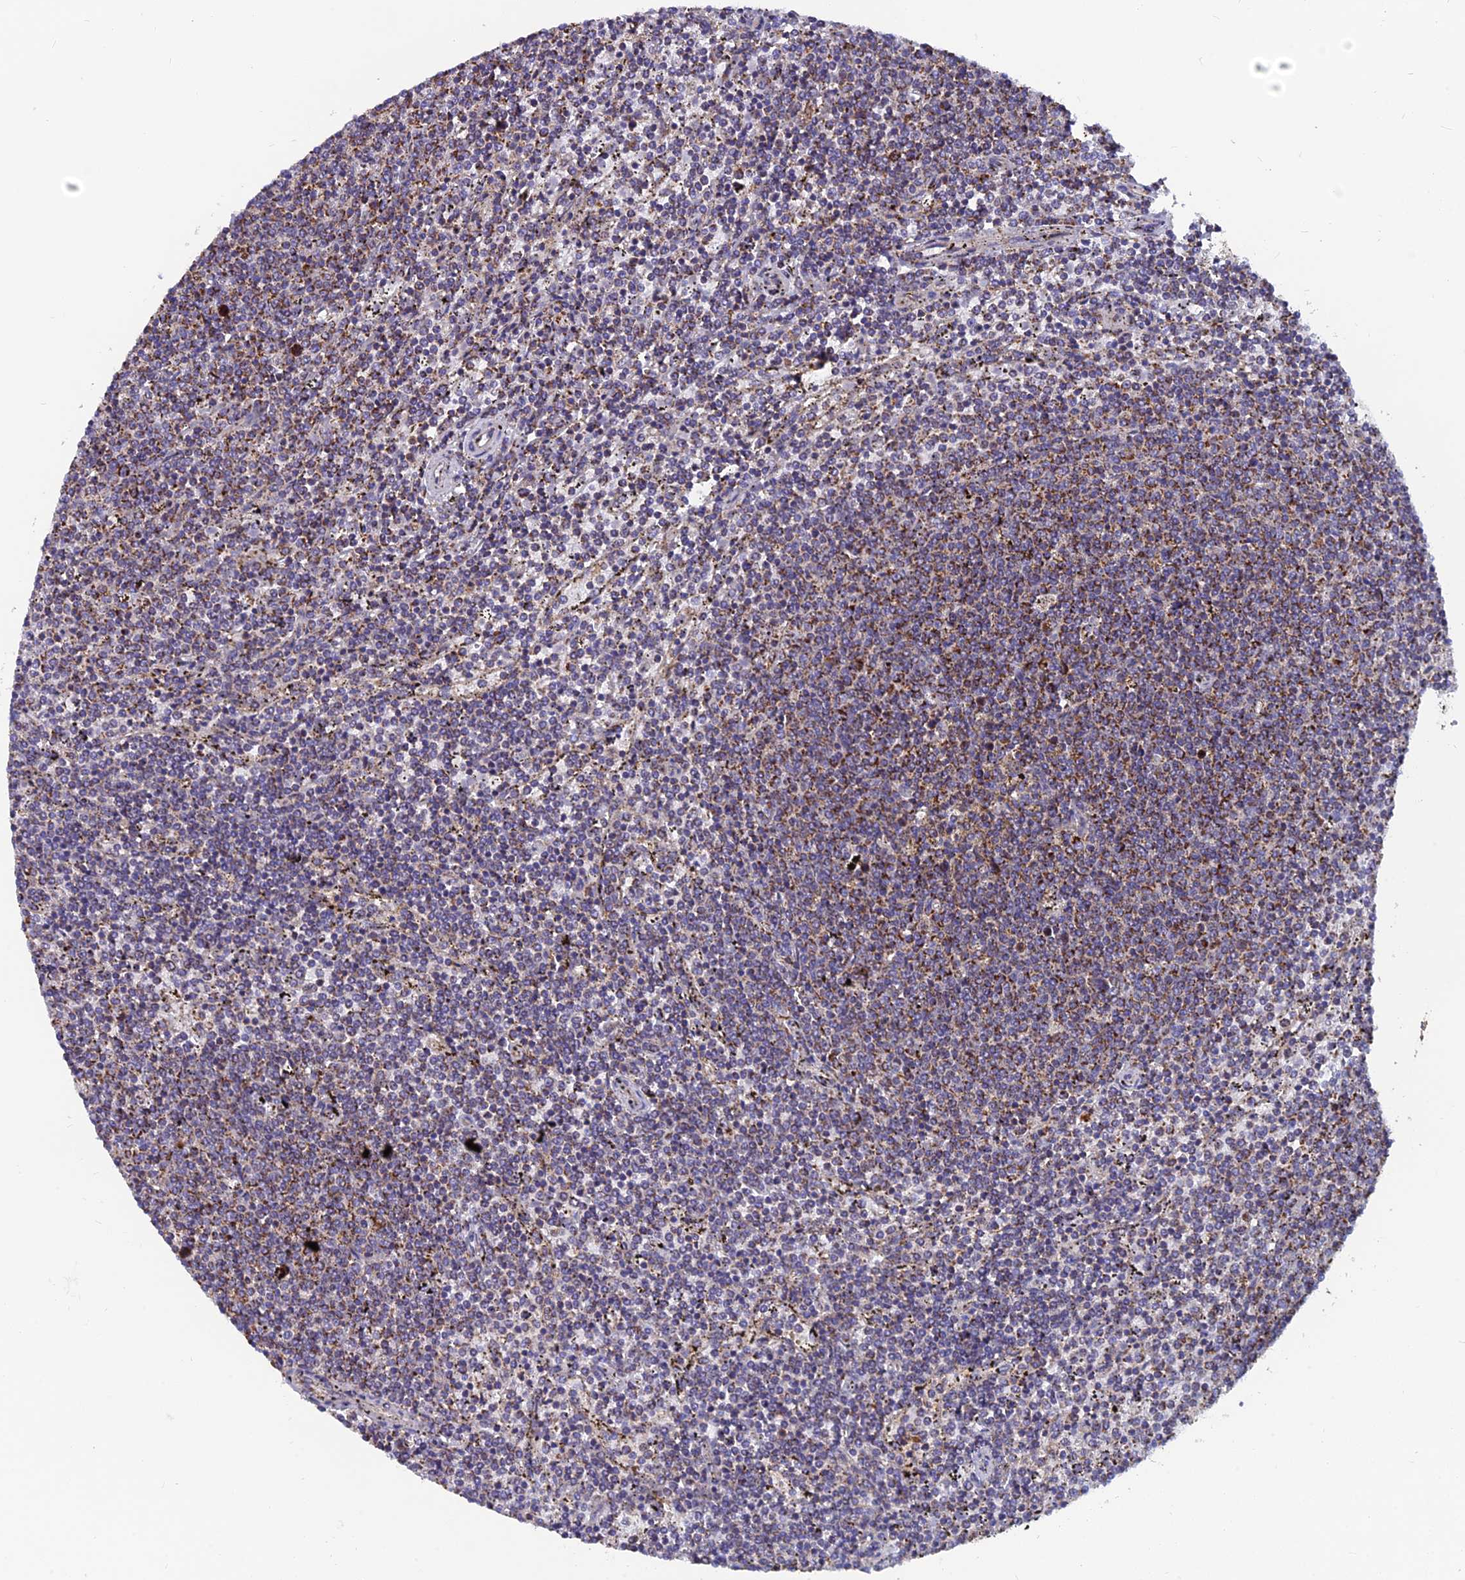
{"staining": {"intensity": "moderate", "quantity": "<25%", "location": "cytoplasmic/membranous"}, "tissue": "lymphoma", "cell_type": "Tumor cells", "image_type": "cancer", "snomed": [{"axis": "morphology", "description": "Malignant lymphoma, non-Hodgkin's type, Low grade"}, {"axis": "topography", "description": "Spleen"}], "caption": "Tumor cells exhibit low levels of moderate cytoplasmic/membranous positivity in about <25% of cells in lymphoma. (DAB (3,3'-diaminobenzidine) IHC with brightfield microscopy, high magnification).", "gene": "MRPS9", "patient": {"sex": "female", "age": 50}}